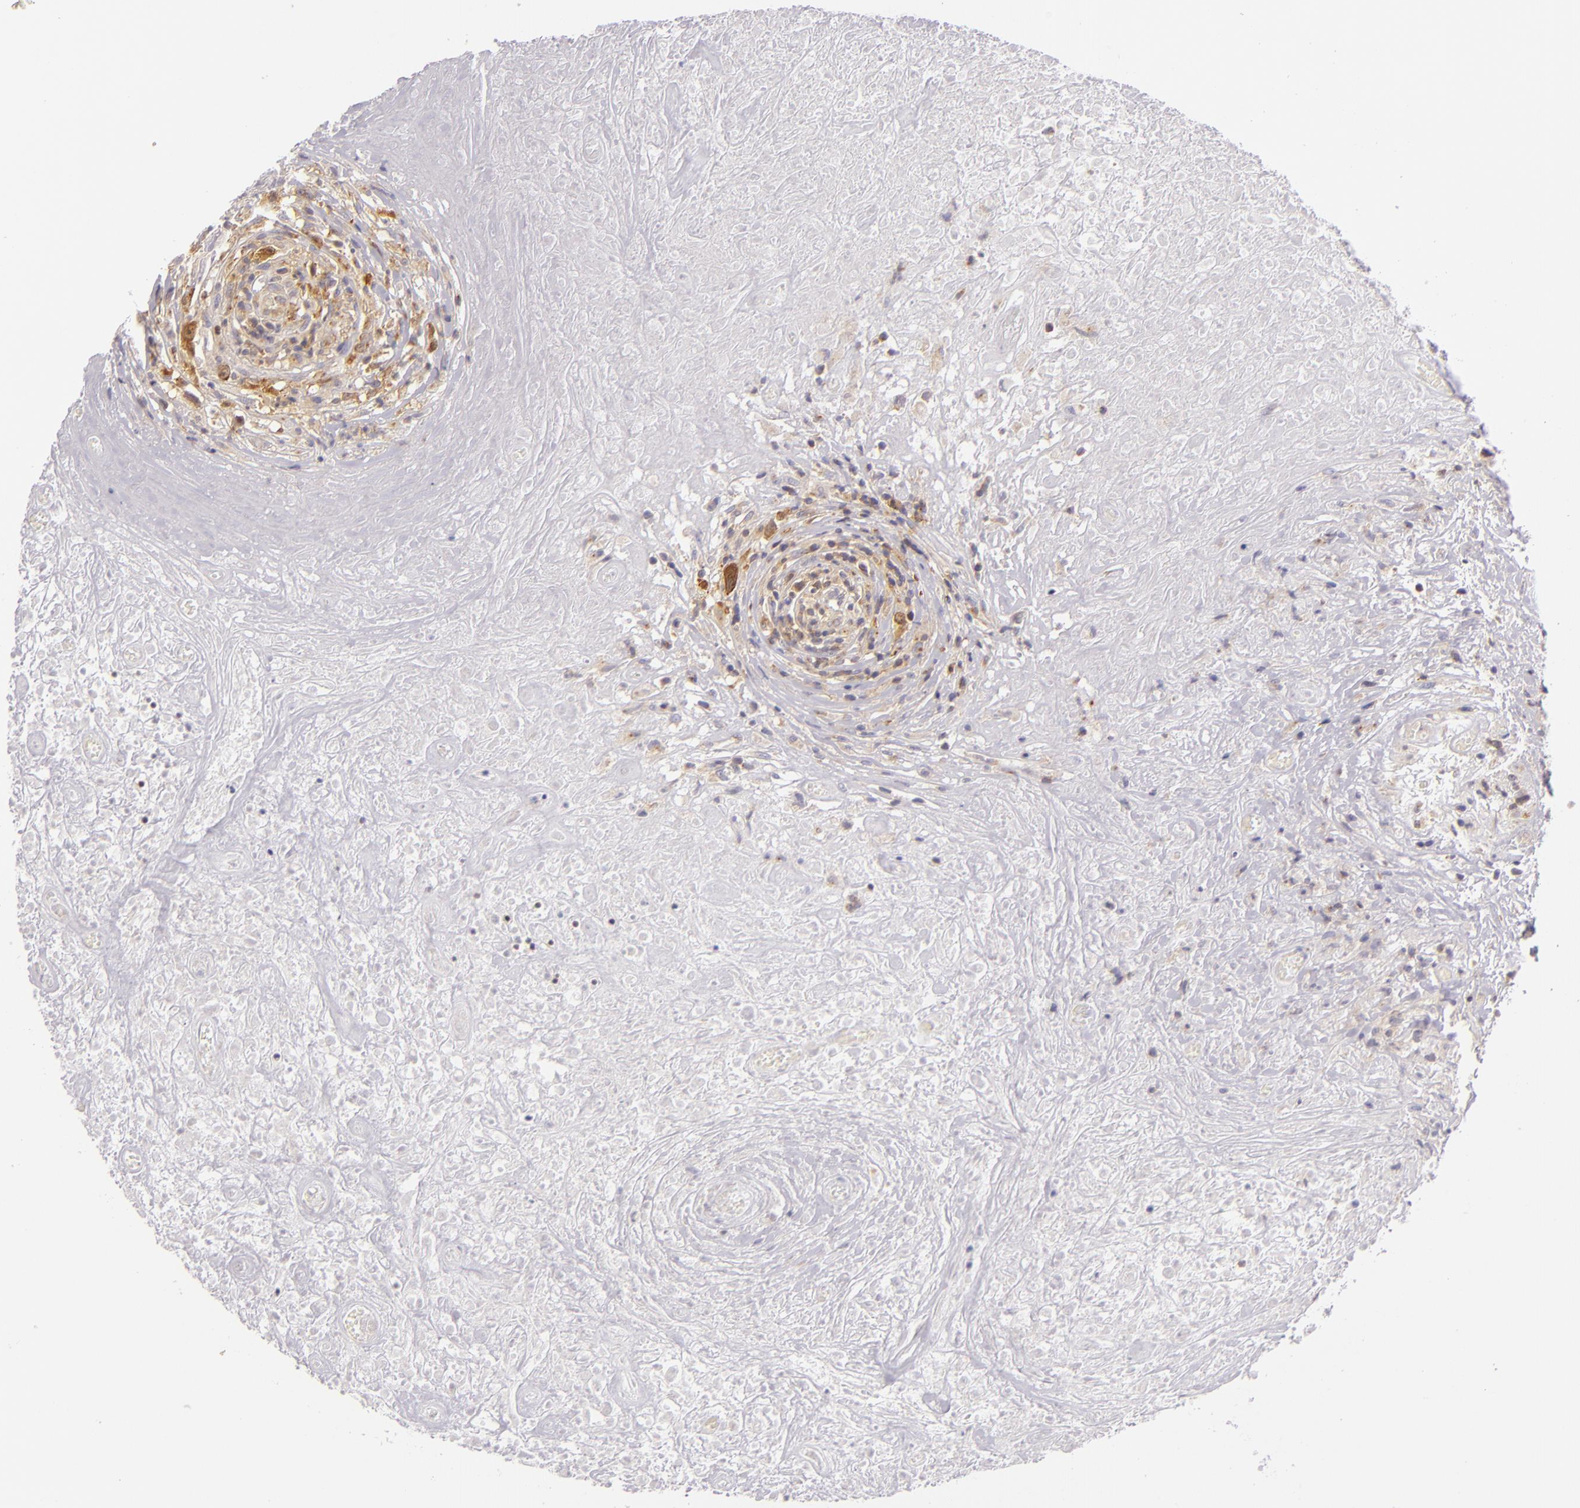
{"staining": {"intensity": "weak", "quantity": "<25%", "location": "cytoplasmic/membranous"}, "tissue": "lymphoma", "cell_type": "Tumor cells", "image_type": "cancer", "snomed": [{"axis": "morphology", "description": "Hodgkin's disease, NOS"}, {"axis": "topography", "description": "Lymph node"}], "caption": "A high-resolution histopathology image shows IHC staining of Hodgkin's disease, which demonstrates no significant staining in tumor cells.", "gene": "UPF3B", "patient": {"sex": "male", "age": 46}}